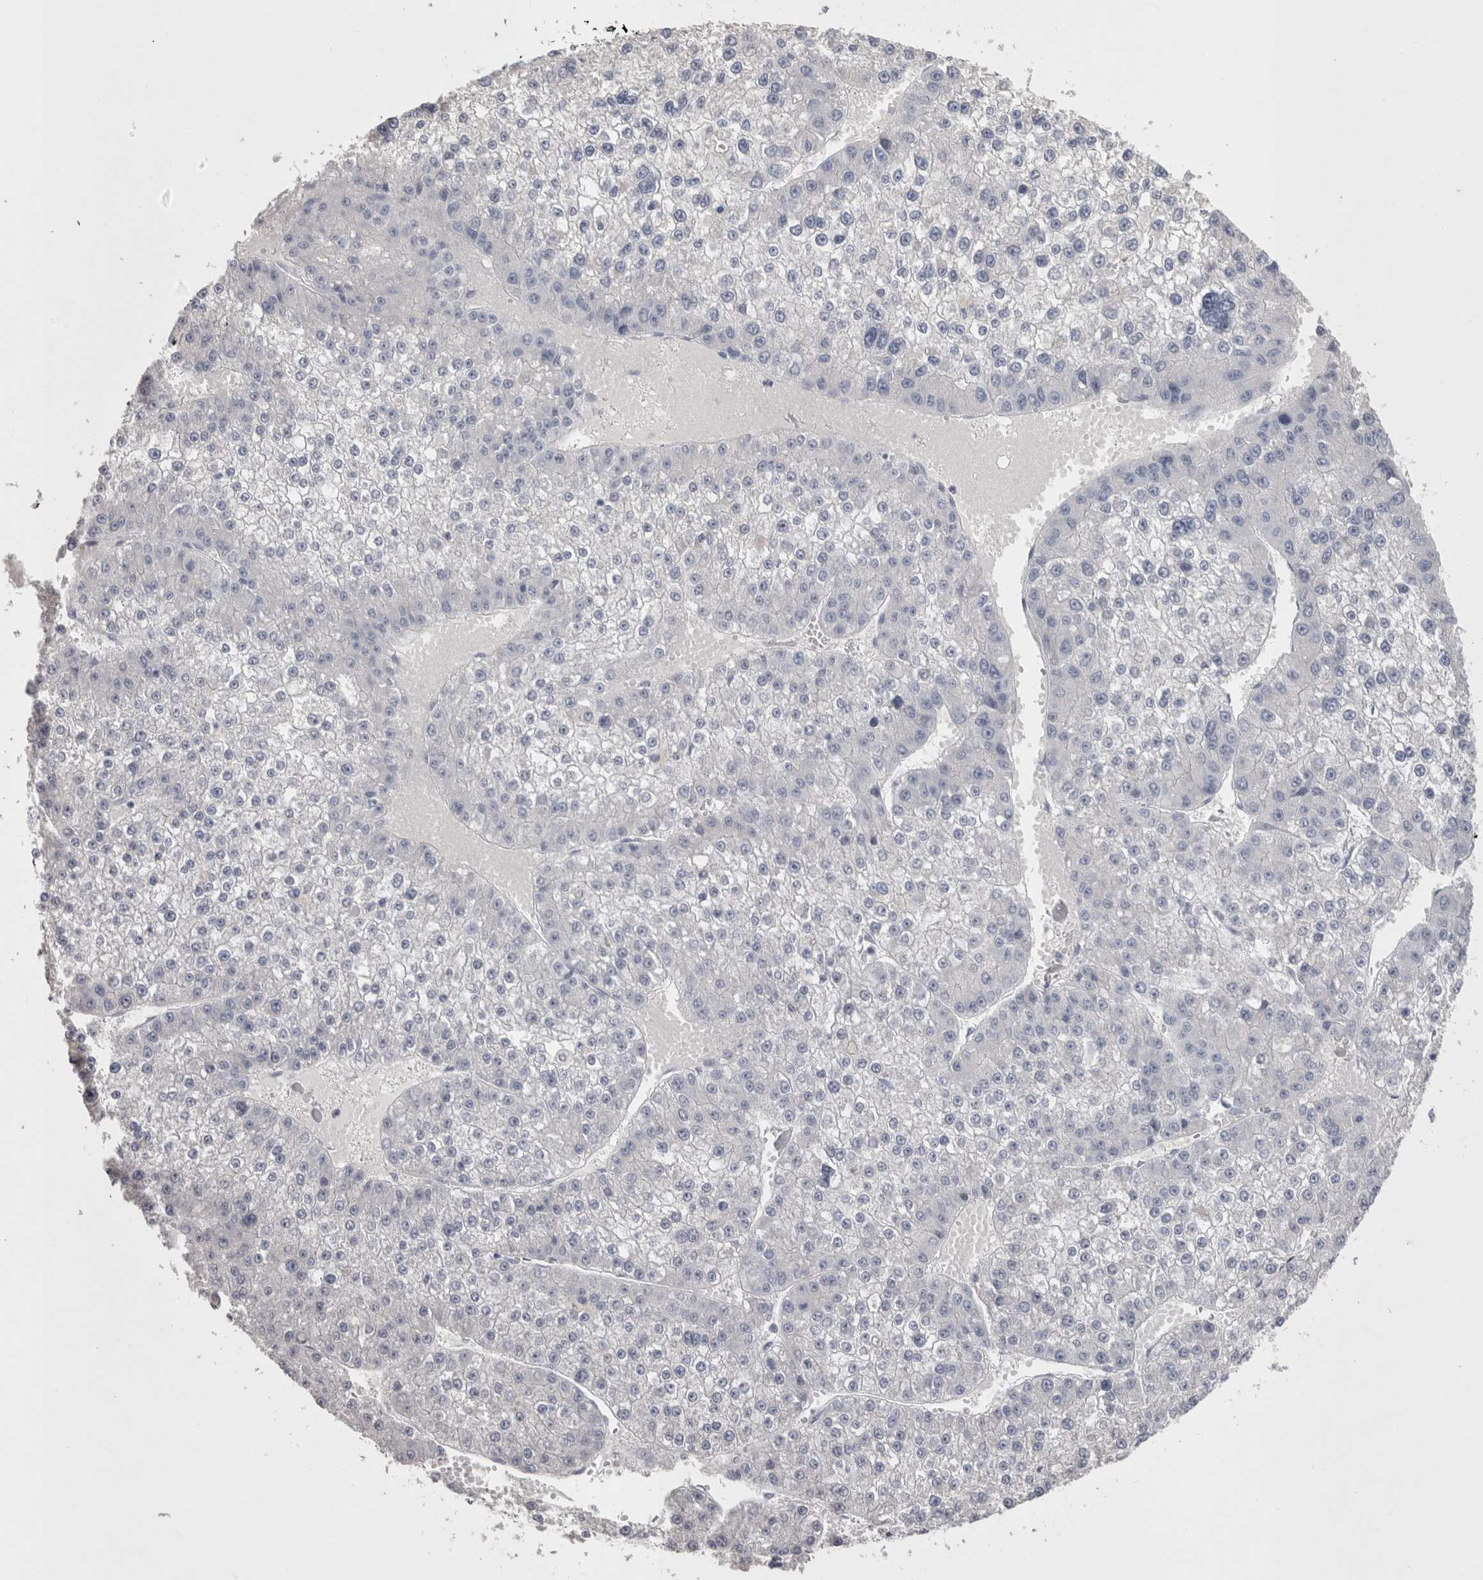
{"staining": {"intensity": "negative", "quantity": "none", "location": "none"}, "tissue": "liver cancer", "cell_type": "Tumor cells", "image_type": "cancer", "snomed": [{"axis": "morphology", "description": "Carcinoma, Hepatocellular, NOS"}, {"axis": "topography", "description": "Liver"}], "caption": "The micrograph reveals no significant positivity in tumor cells of liver cancer (hepatocellular carcinoma).", "gene": "ADAM2", "patient": {"sex": "female", "age": 73}}